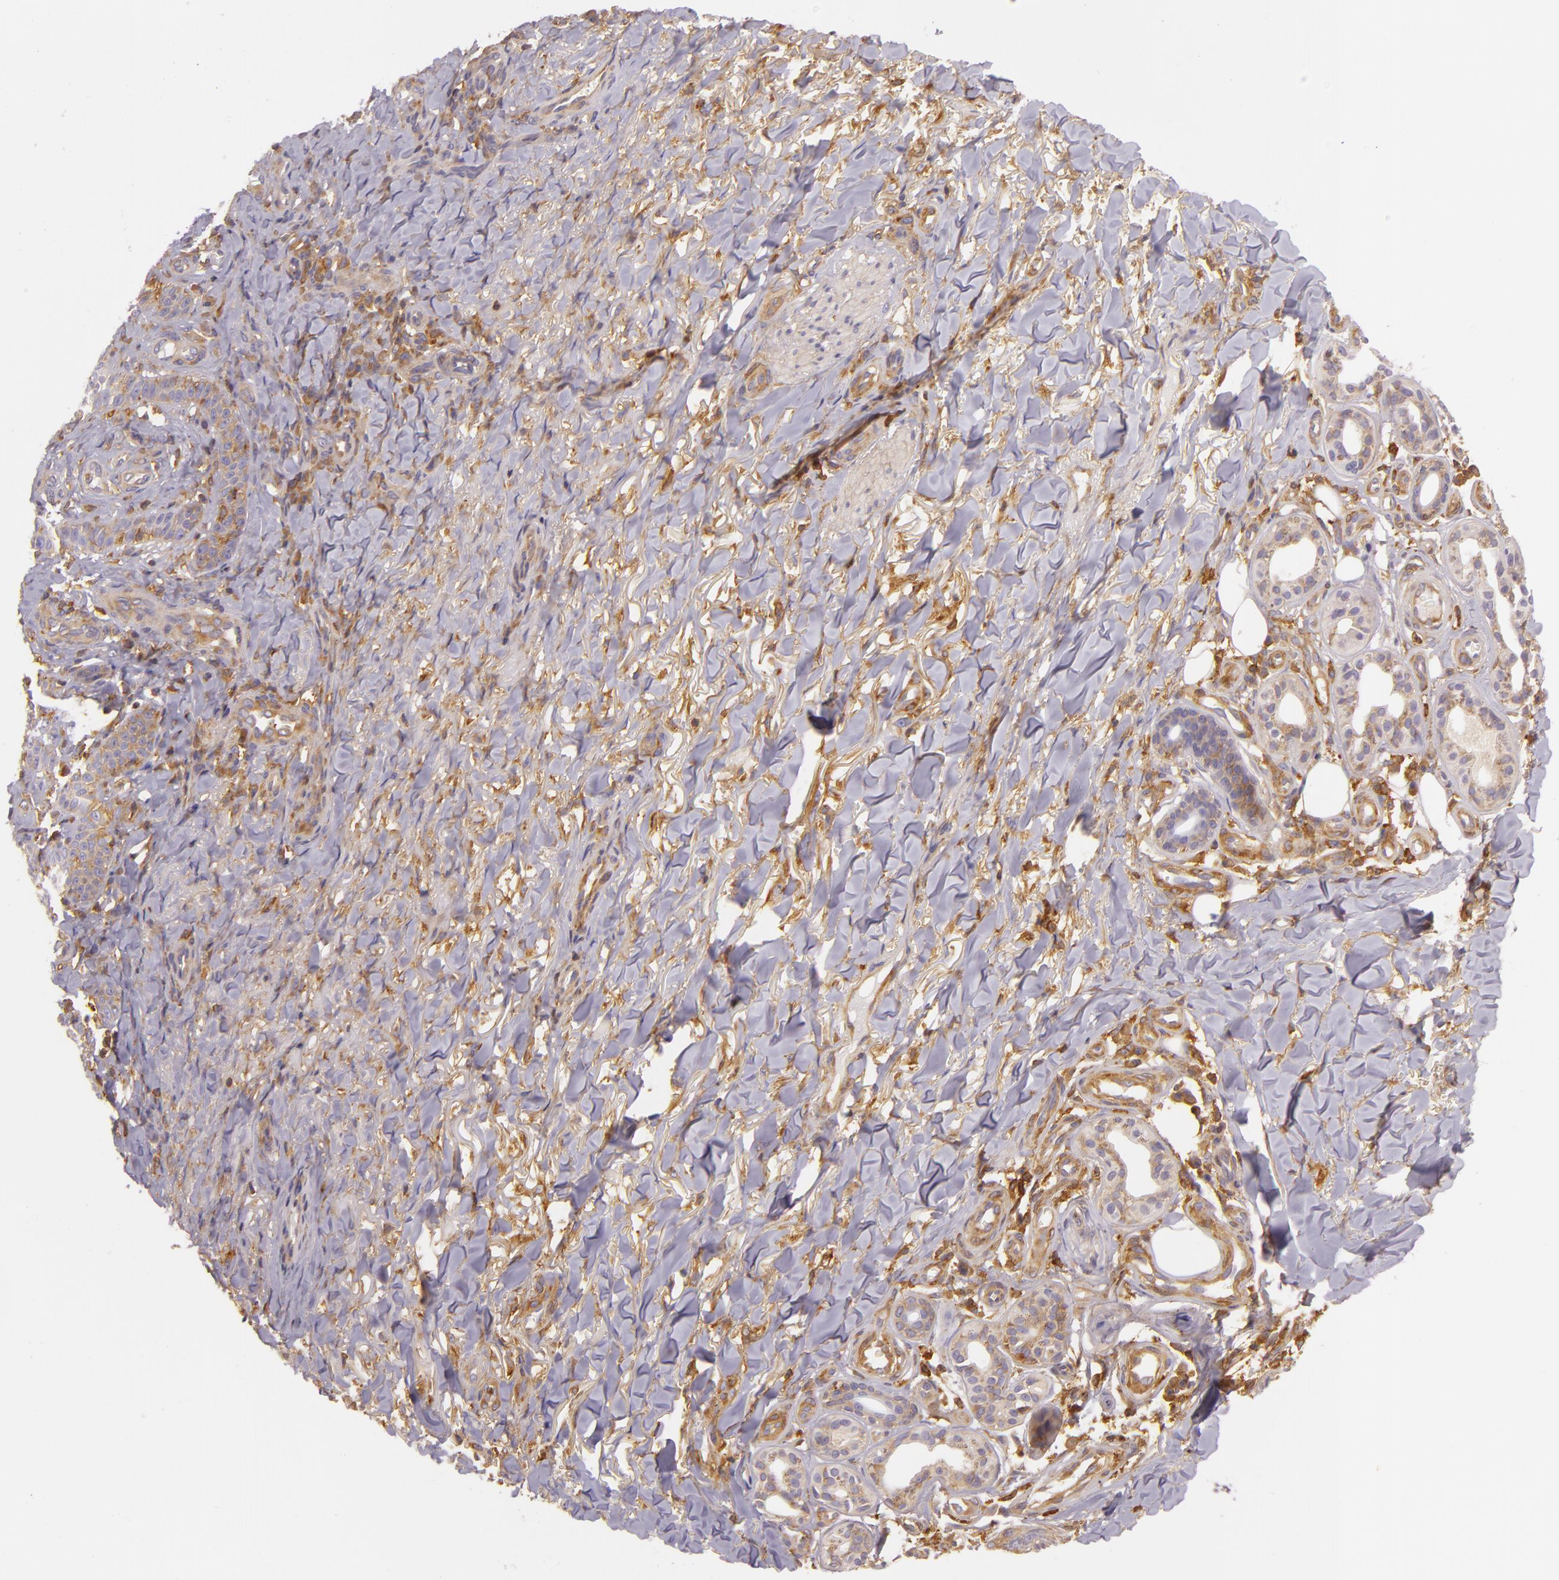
{"staining": {"intensity": "moderate", "quantity": "25%-75%", "location": "cytoplasmic/membranous"}, "tissue": "skin cancer", "cell_type": "Tumor cells", "image_type": "cancer", "snomed": [{"axis": "morphology", "description": "Basal cell carcinoma"}, {"axis": "topography", "description": "Skin"}], "caption": "The immunohistochemical stain shows moderate cytoplasmic/membranous expression in tumor cells of basal cell carcinoma (skin) tissue. The staining was performed using DAB to visualize the protein expression in brown, while the nuclei were stained in blue with hematoxylin (Magnification: 20x).", "gene": "TLN1", "patient": {"sex": "male", "age": 81}}